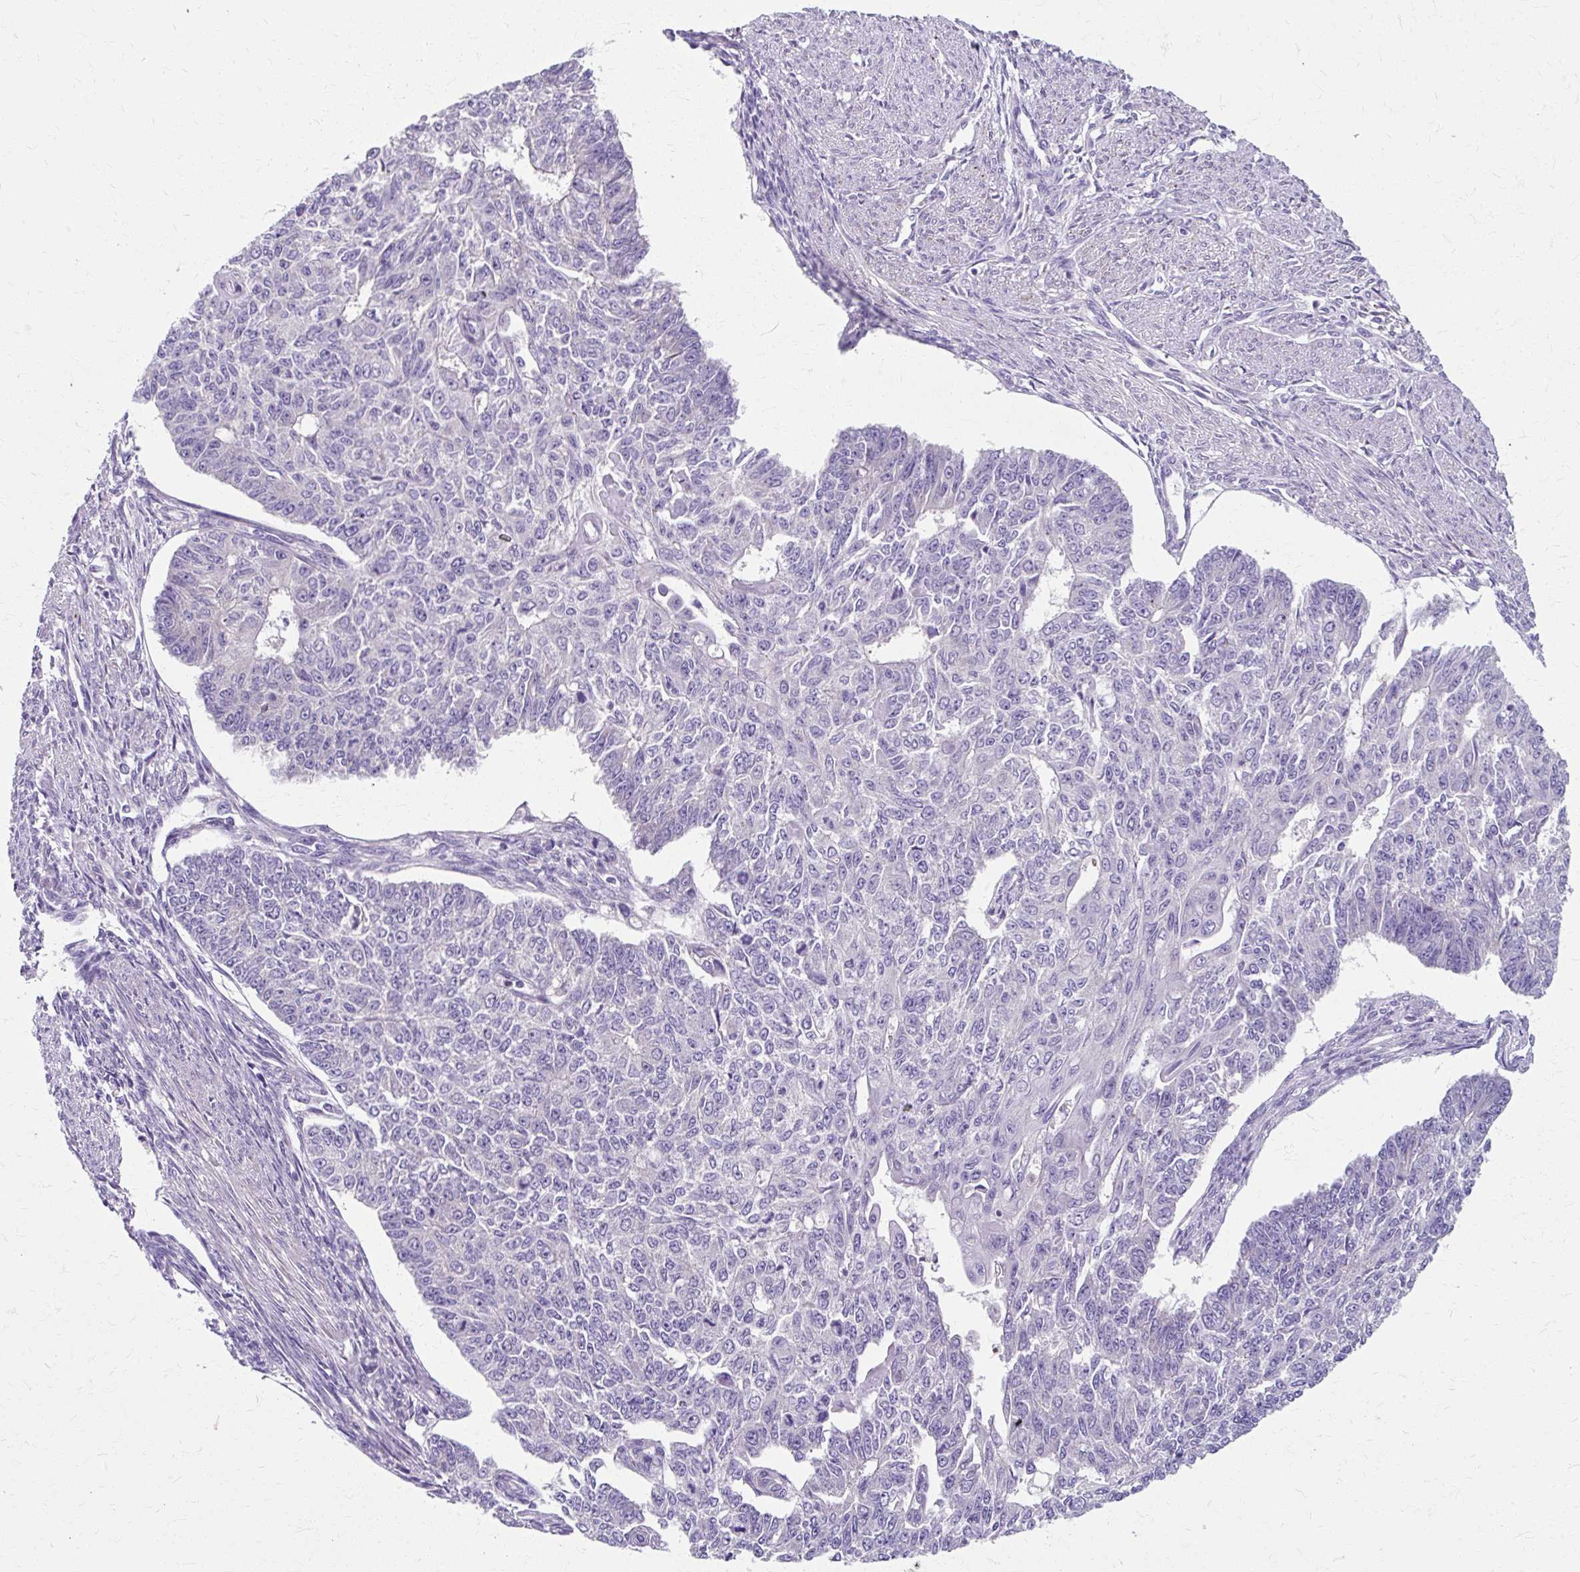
{"staining": {"intensity": "negative", "quantity": "none", "location": "none"}, "tissue": "endometrial cancer", "cell_type": "Tumor cells", "image_type": "cancer", "snomed": [{"axis": "morphology", "description": "Adenocarcinoma, NOS"}, {"axis": "topography", "description": "Endometrium"}], "caption": "The IHC histopathology image has no significant positivity in tumor cells of endometrial cancer tissue. (Stains: DAB (3,3'-diaminobenzidine) immunohistochemistry with hematoxylin counter stain, Microscopy: brightfield microscopy at high magnification).", "gene": "ZNF555", "patient": {"sex": "female", "age": 32}}